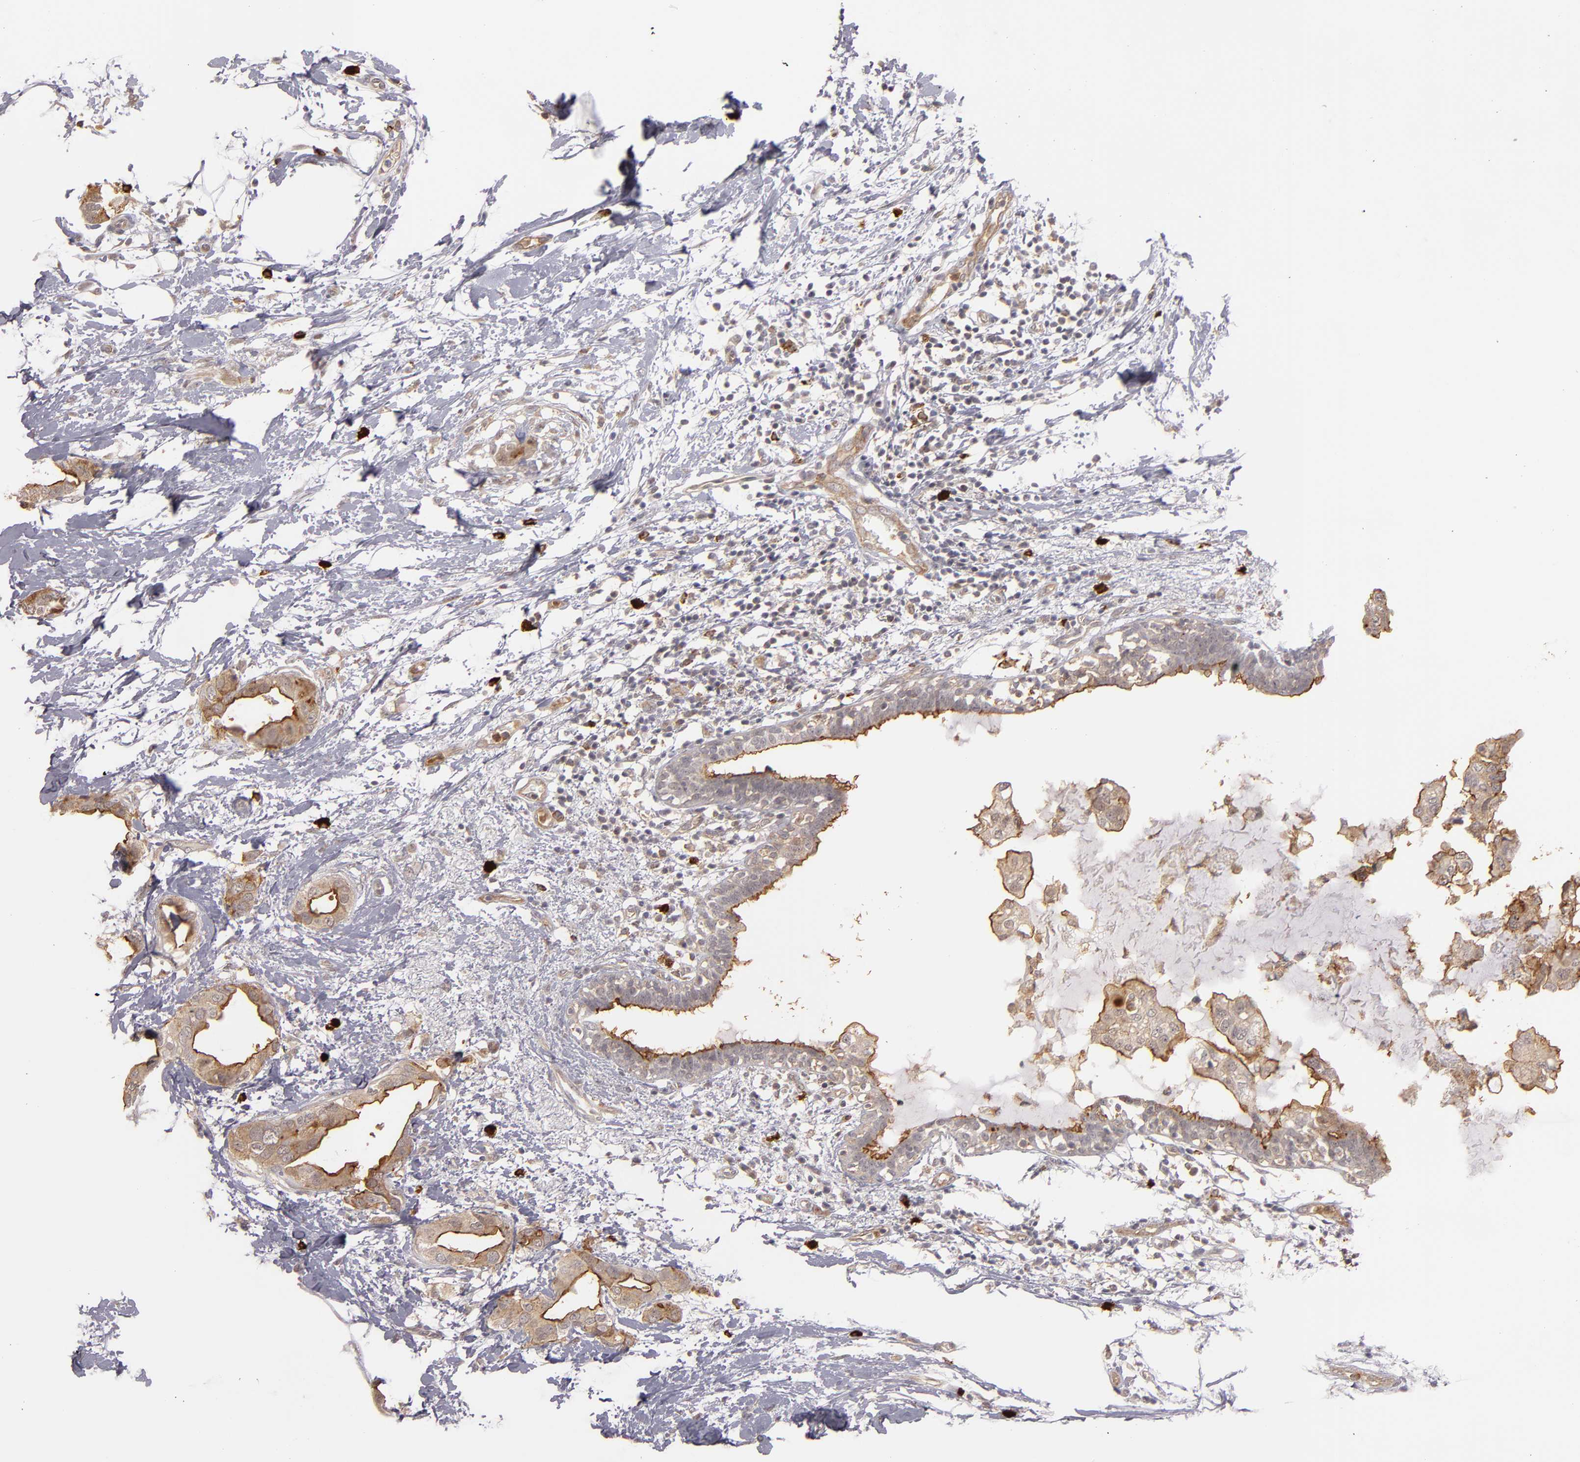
{"staining": {"intensity": "weak", "quantity": ">75%", "location": "cytoplasmic/membranous"}, "tissue": "breast cancer", "cell_type": "Tumor cells", "image_type": "cancer", "snomed": [{"axis": "morphology", "description": "Duct carcinoma"}, {"axis": "topography", "description": "Breast"}], "caption": "Breast cancer (infiltrating ductal carcinoma) stained for a protein exhibits weak cytoplasmic/membranous positivity in tumor cells.", "gene": "STX3", "patient": {"sex": "female", "age": 40}}